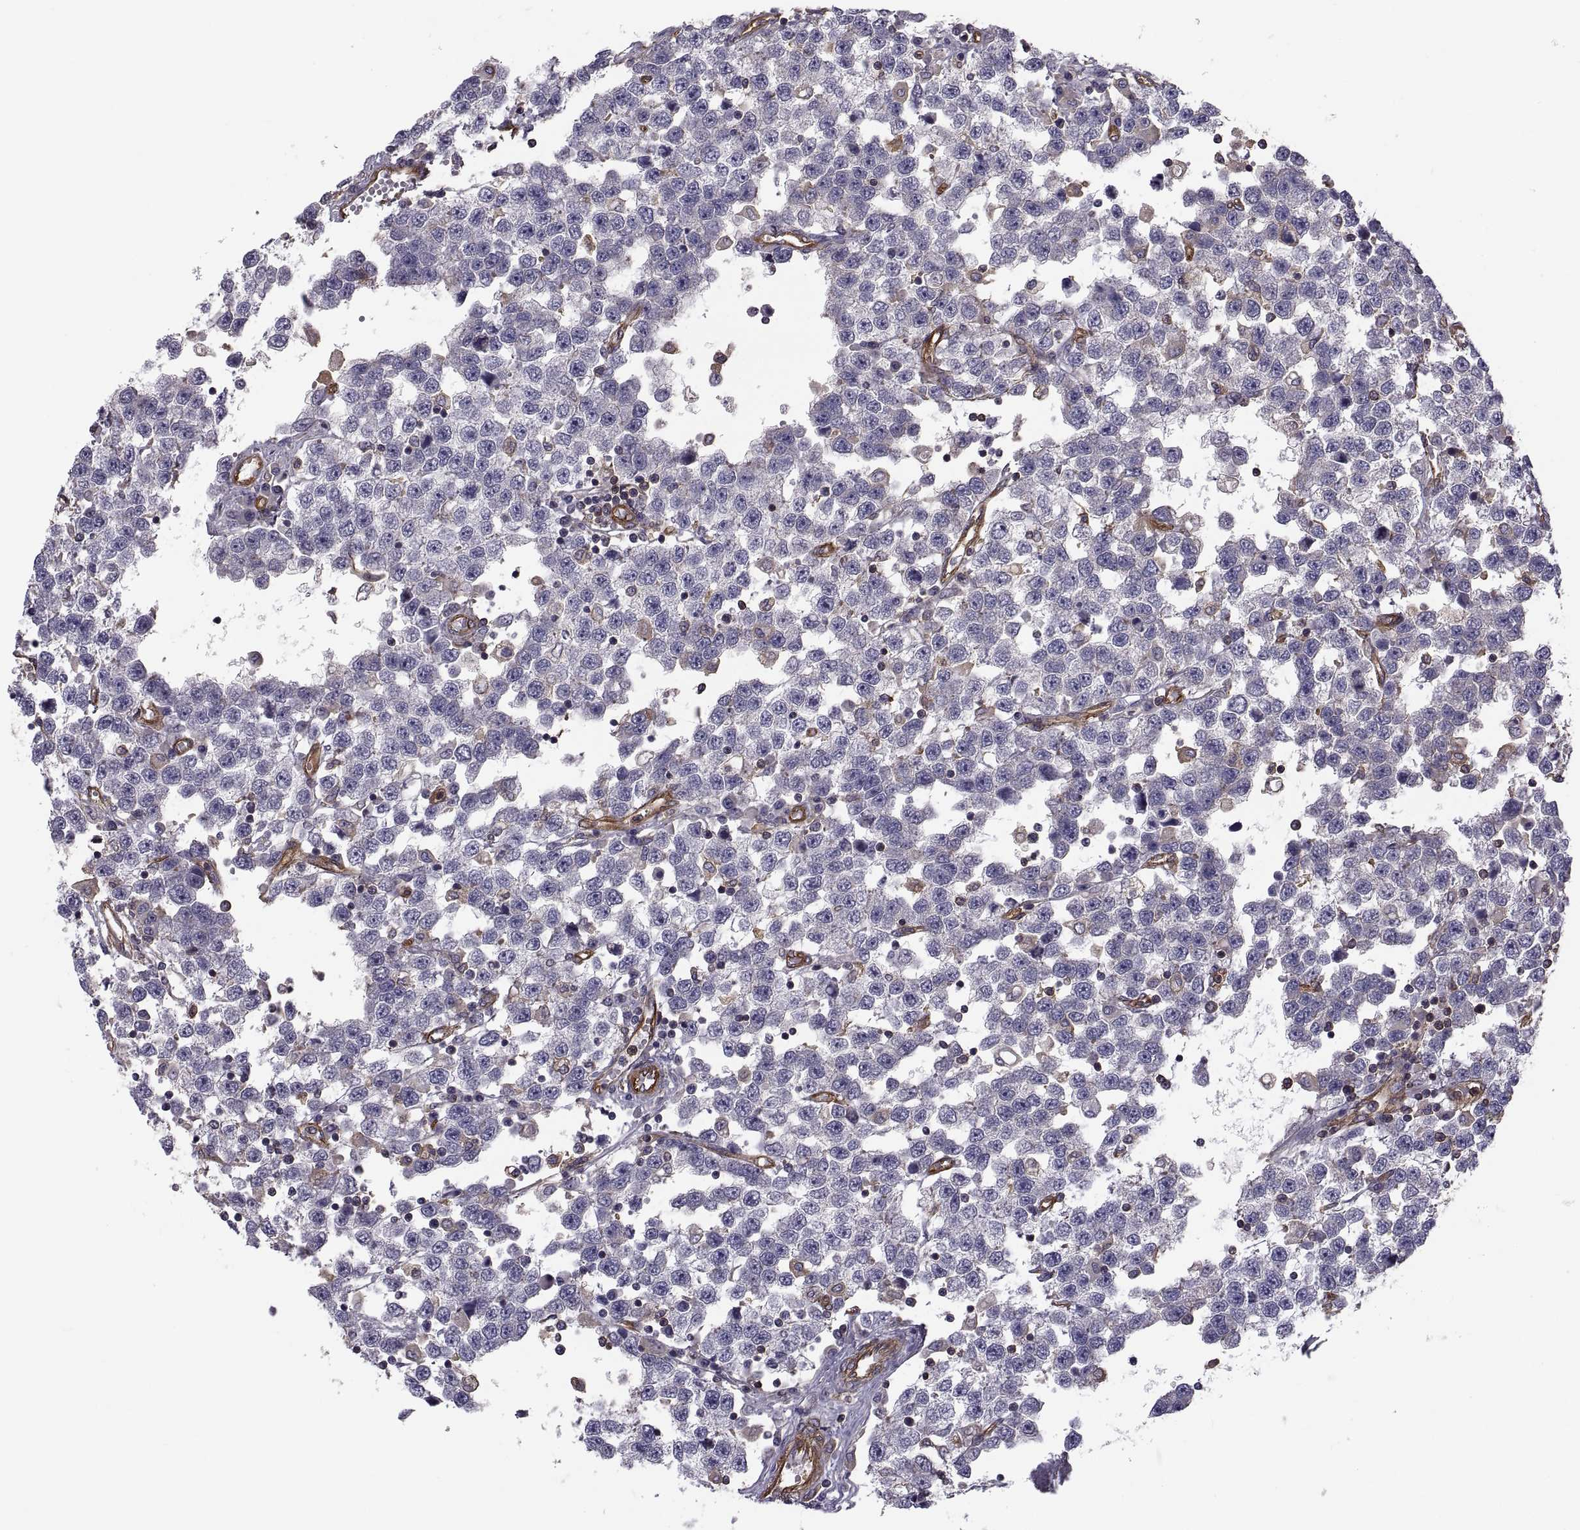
{"staining": {"intensity": "negative", "quantity": "none", "location": "none"}, "tissue": "testis cancer", "cell_type": "Tumor cells", "image_type": "cancer", "snomed": [{"axis": "morphology", "description": "Seminoma, NOS"}, {"axis": "topography", "description": "Testis"}], "caption": "The image shows no significant positivity in tumor cells of testis cancer (seminoma). Nuclei are stained in blue.", "gene": "MYH9", "patient": {"sex": "male", "age": 34}}